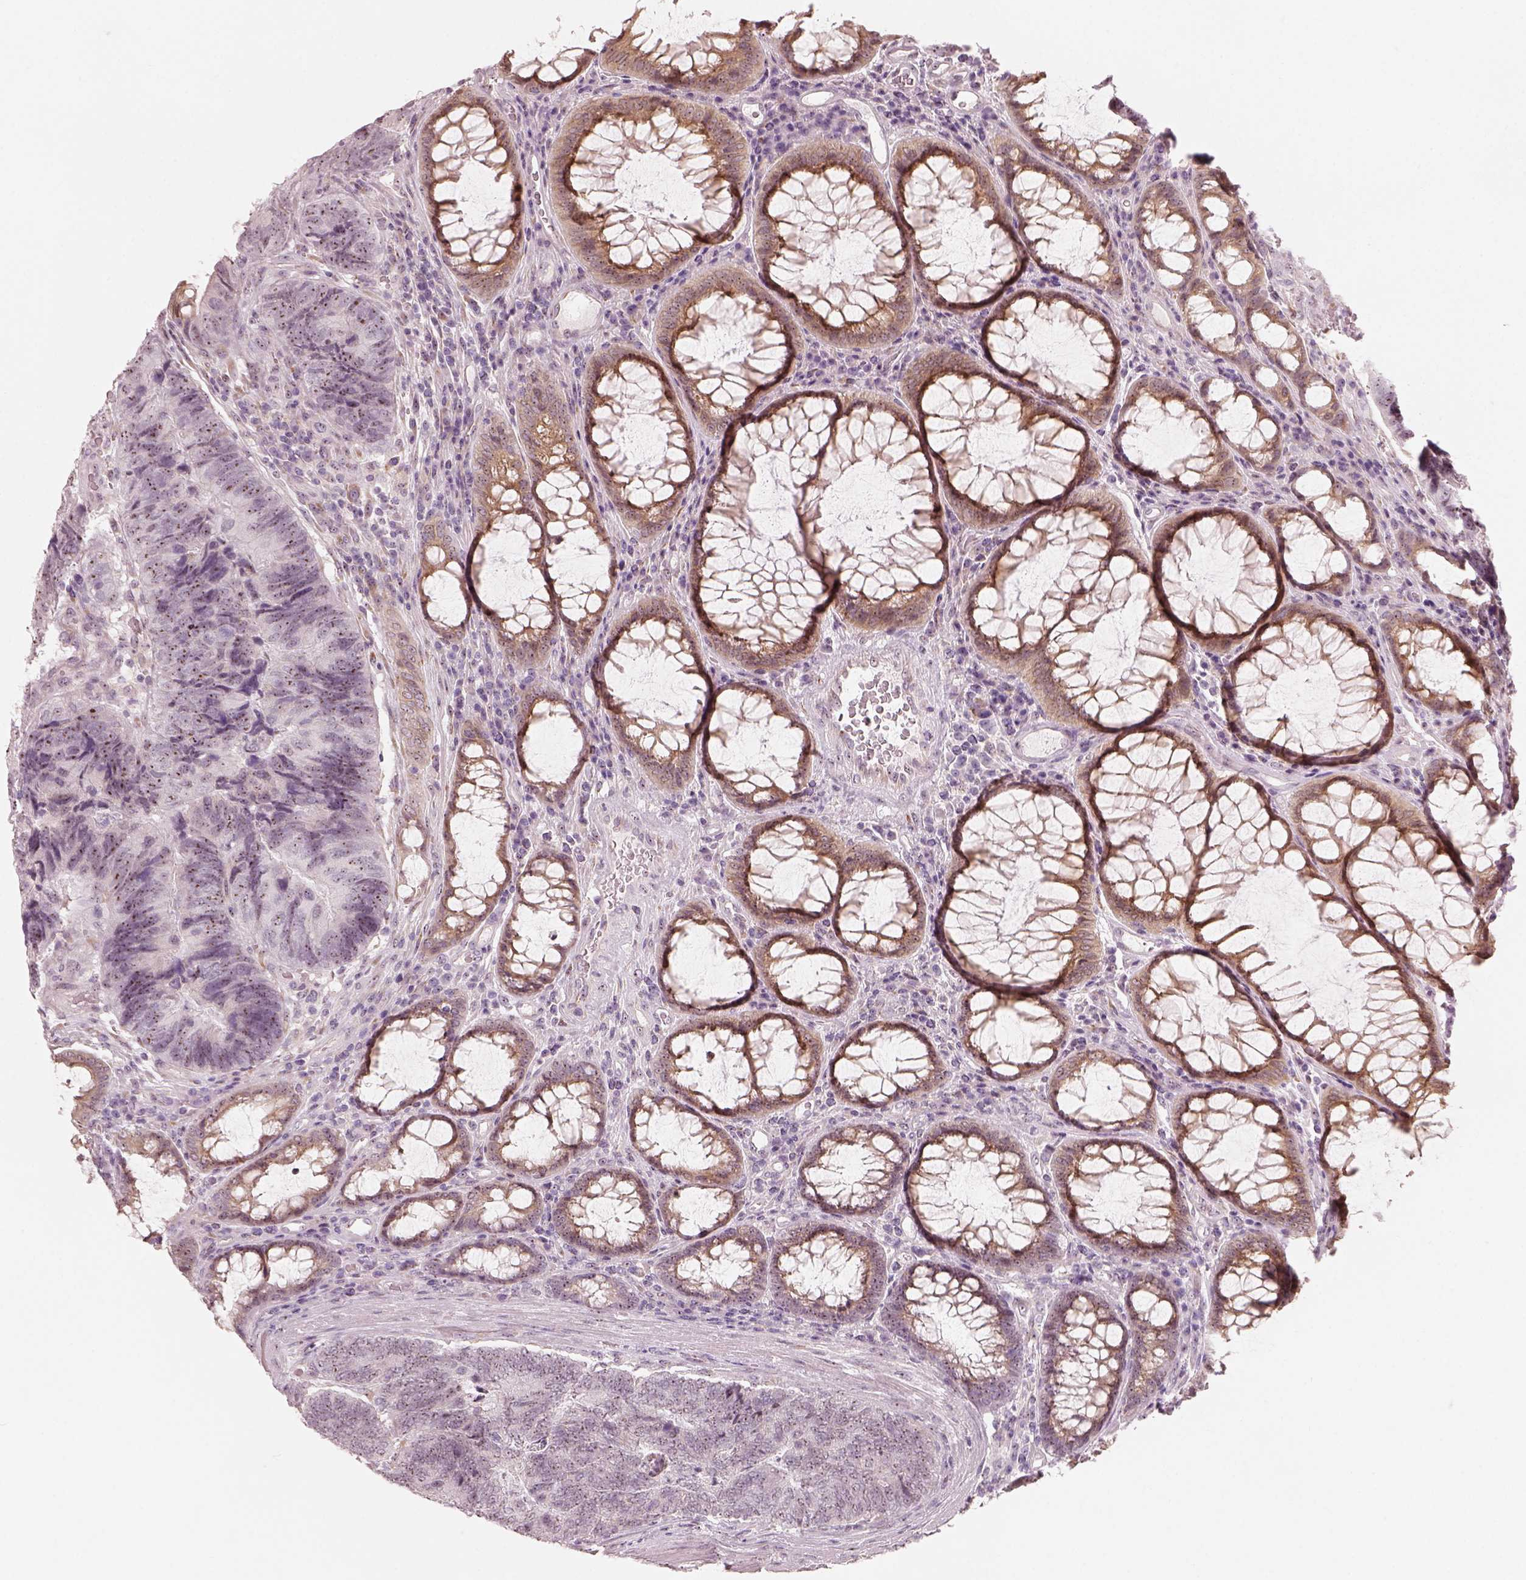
{"staining": {"intensity": "moderate", "quantity": "25%-75%", "location": "cytoplasmic/membranous,nuclear"}, "tissue": "colorectal cancer", "cell_type": "Tumor cells", "image_type": "cancer", "snomed": [{"axis": "morphology", "description": "Adenocarcinoma, NOS"}, {"axis": "topography", "description": "Colon"}], "caption": "A high-resolution image shows IHC staining of adenocarcinoma (colorectal), which demonstrates moderate cytoplasmic/membranous and nuclear staining in approximately 25%-75% of tumor cells.", "gene": "CDS1", "patient": {"sex": "female", "age": 67}}